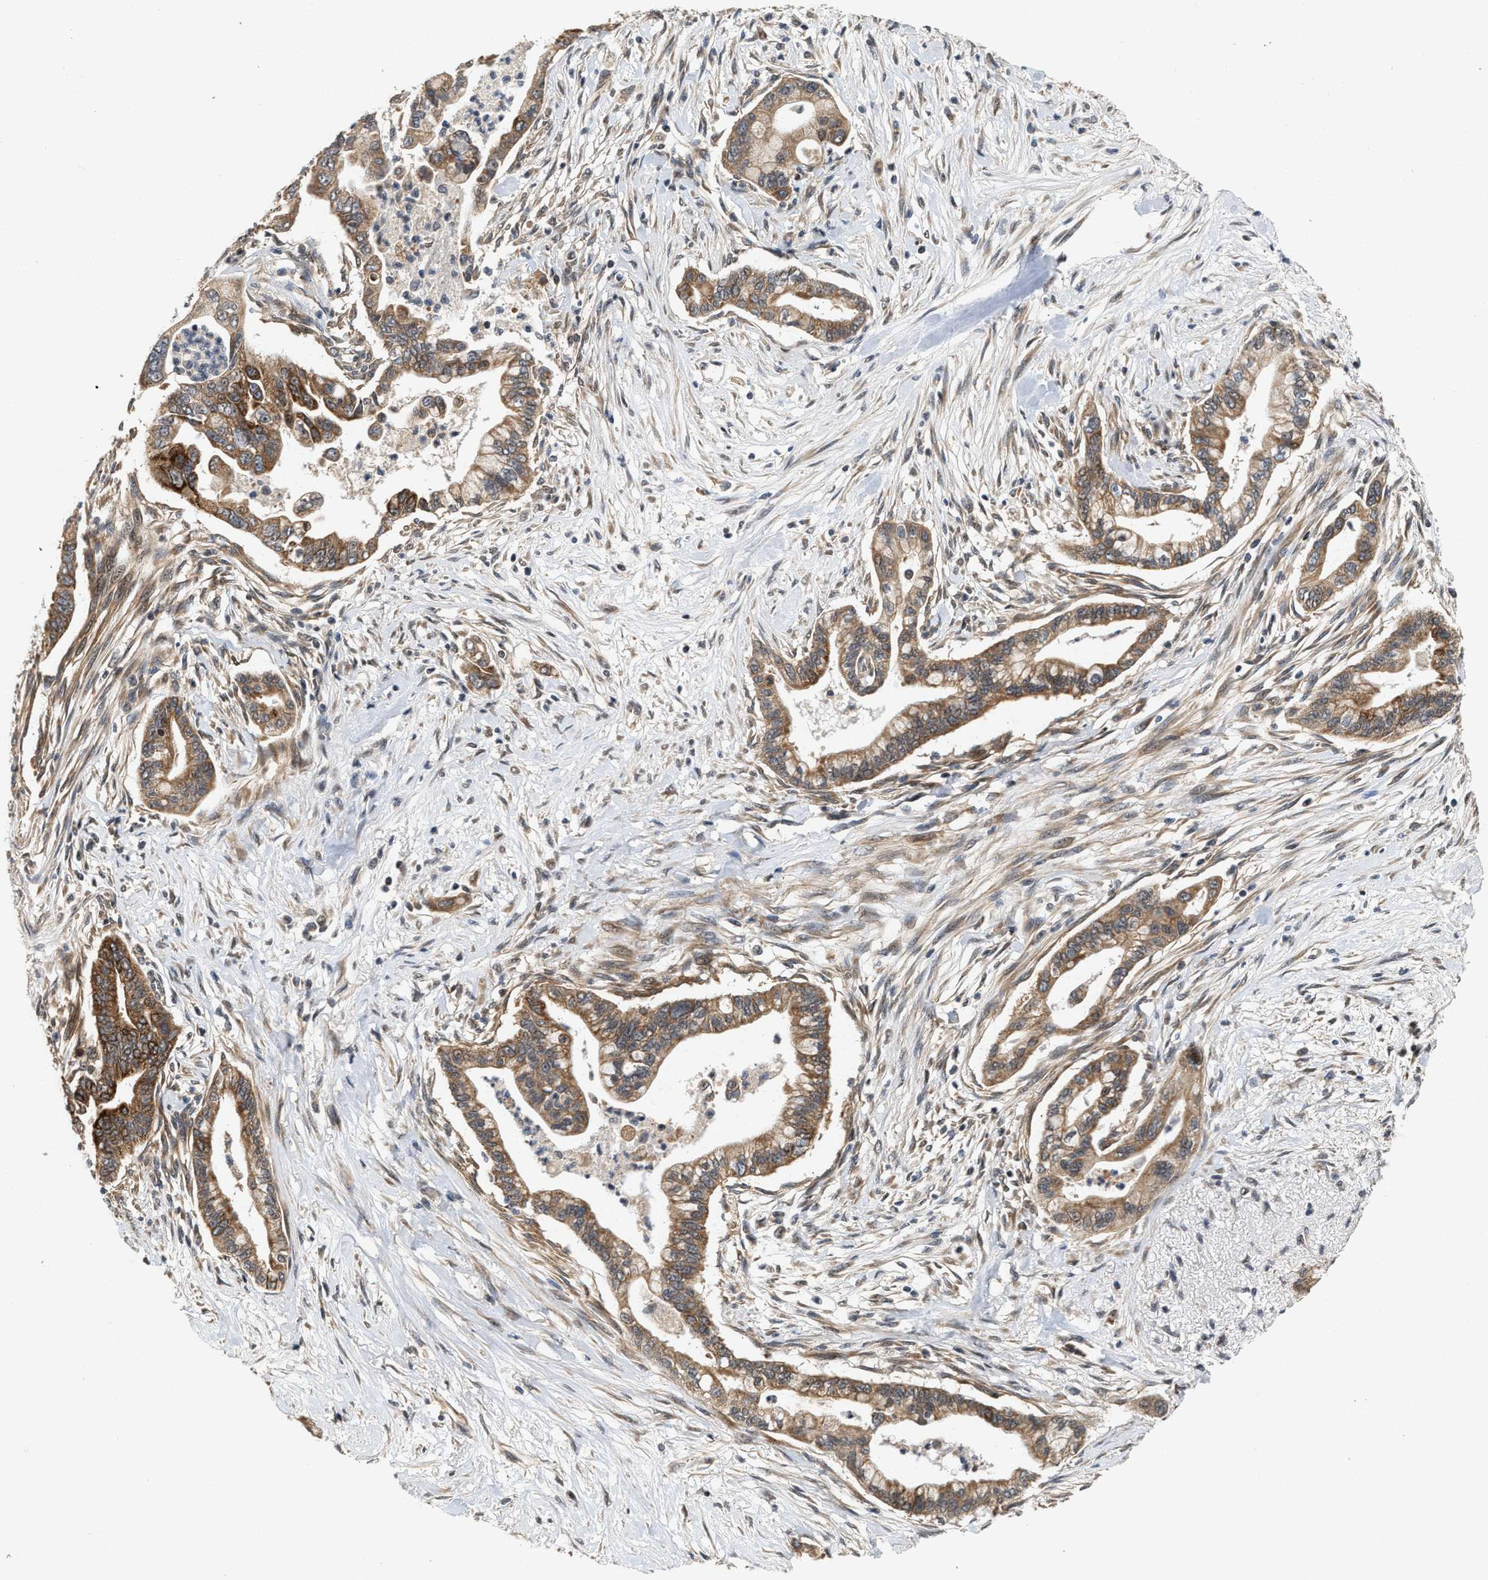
{"staining": {"intensity": "moderate", "quantity": ">75%", "location": "cytoplasmic/membranous,nuclear"}, "tissue": "pancreatic cancer", "cell_type": "Tumor cells", "image_type": "cancer", "snomed": [{"axis": "morphology", "description": "Adenocarcinoma, NOS"}, {"axis": "topography", "description": "Pancreas"}], "caption": "About >75% of tumor cells in human pancreatic cancer (adenocarcinoma) display moderate cytoplasmic/membranous and nuclear protein staining as visualized by brown immunohistochemical staining.", "gene": "ELP2", "patient": {"sex": "male", "age": 70}}